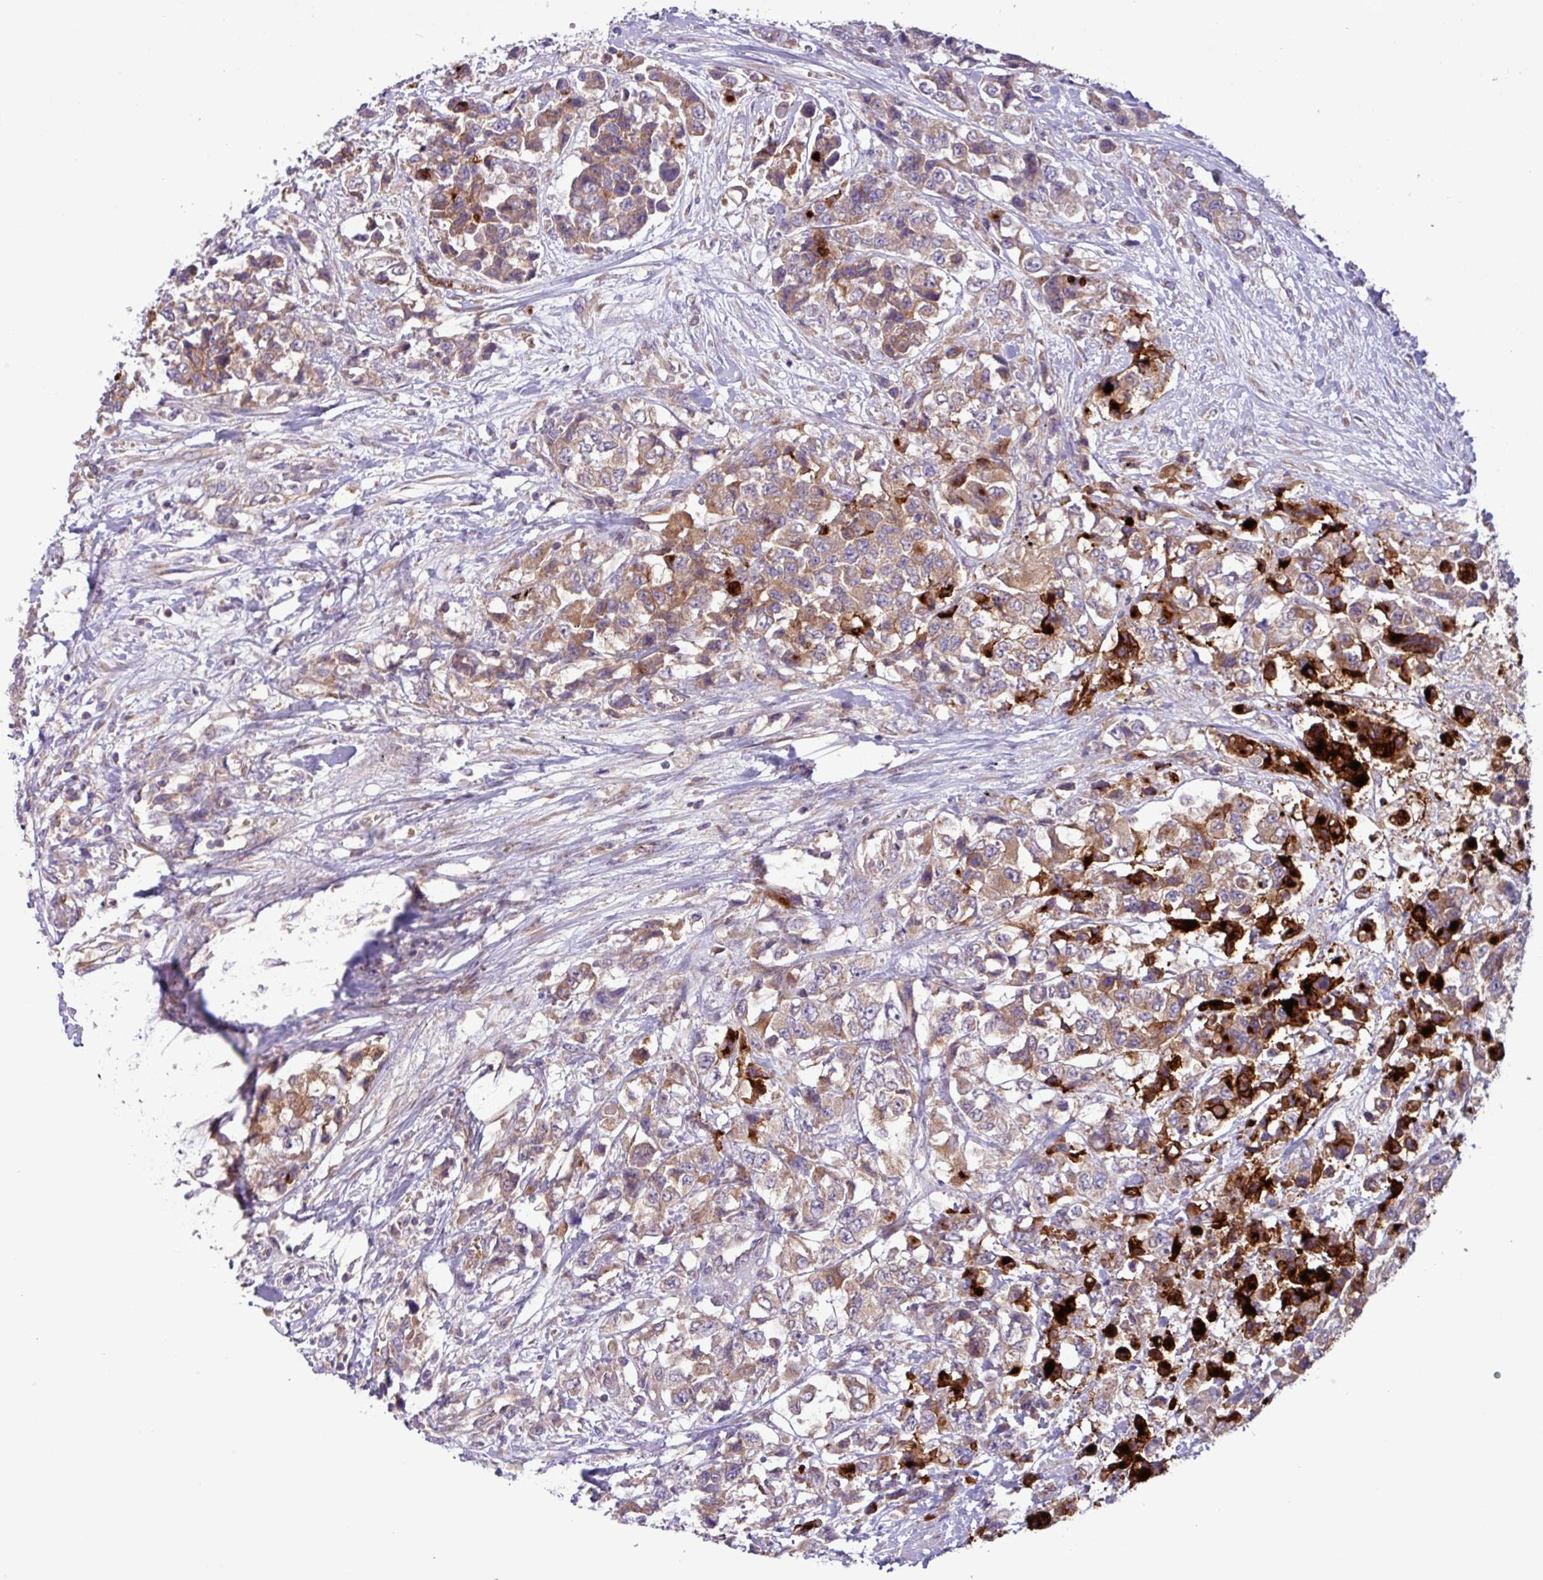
{"staining": {"intensity": "strong", "quantity": "25%-75%", "location": "cytoplasmic/membranous"}, "tissue": "urothelial cancer", "cell_type": "Tumor cells", "image_type": "cancer", "snomed": [{"axis": "morphology", "description": "Urothelial carcinoma, High grade"}, {"axis": "topography", "description": "Urinary bladder"}], "caption": "Urothelial cancer stained for a protein (brown) displays strong cytoplasmic/membranous positive positivity in about 25%-75% of tumor cells.", "gene": "RAB19", "patient": {"sex": "female", "age": 78}}